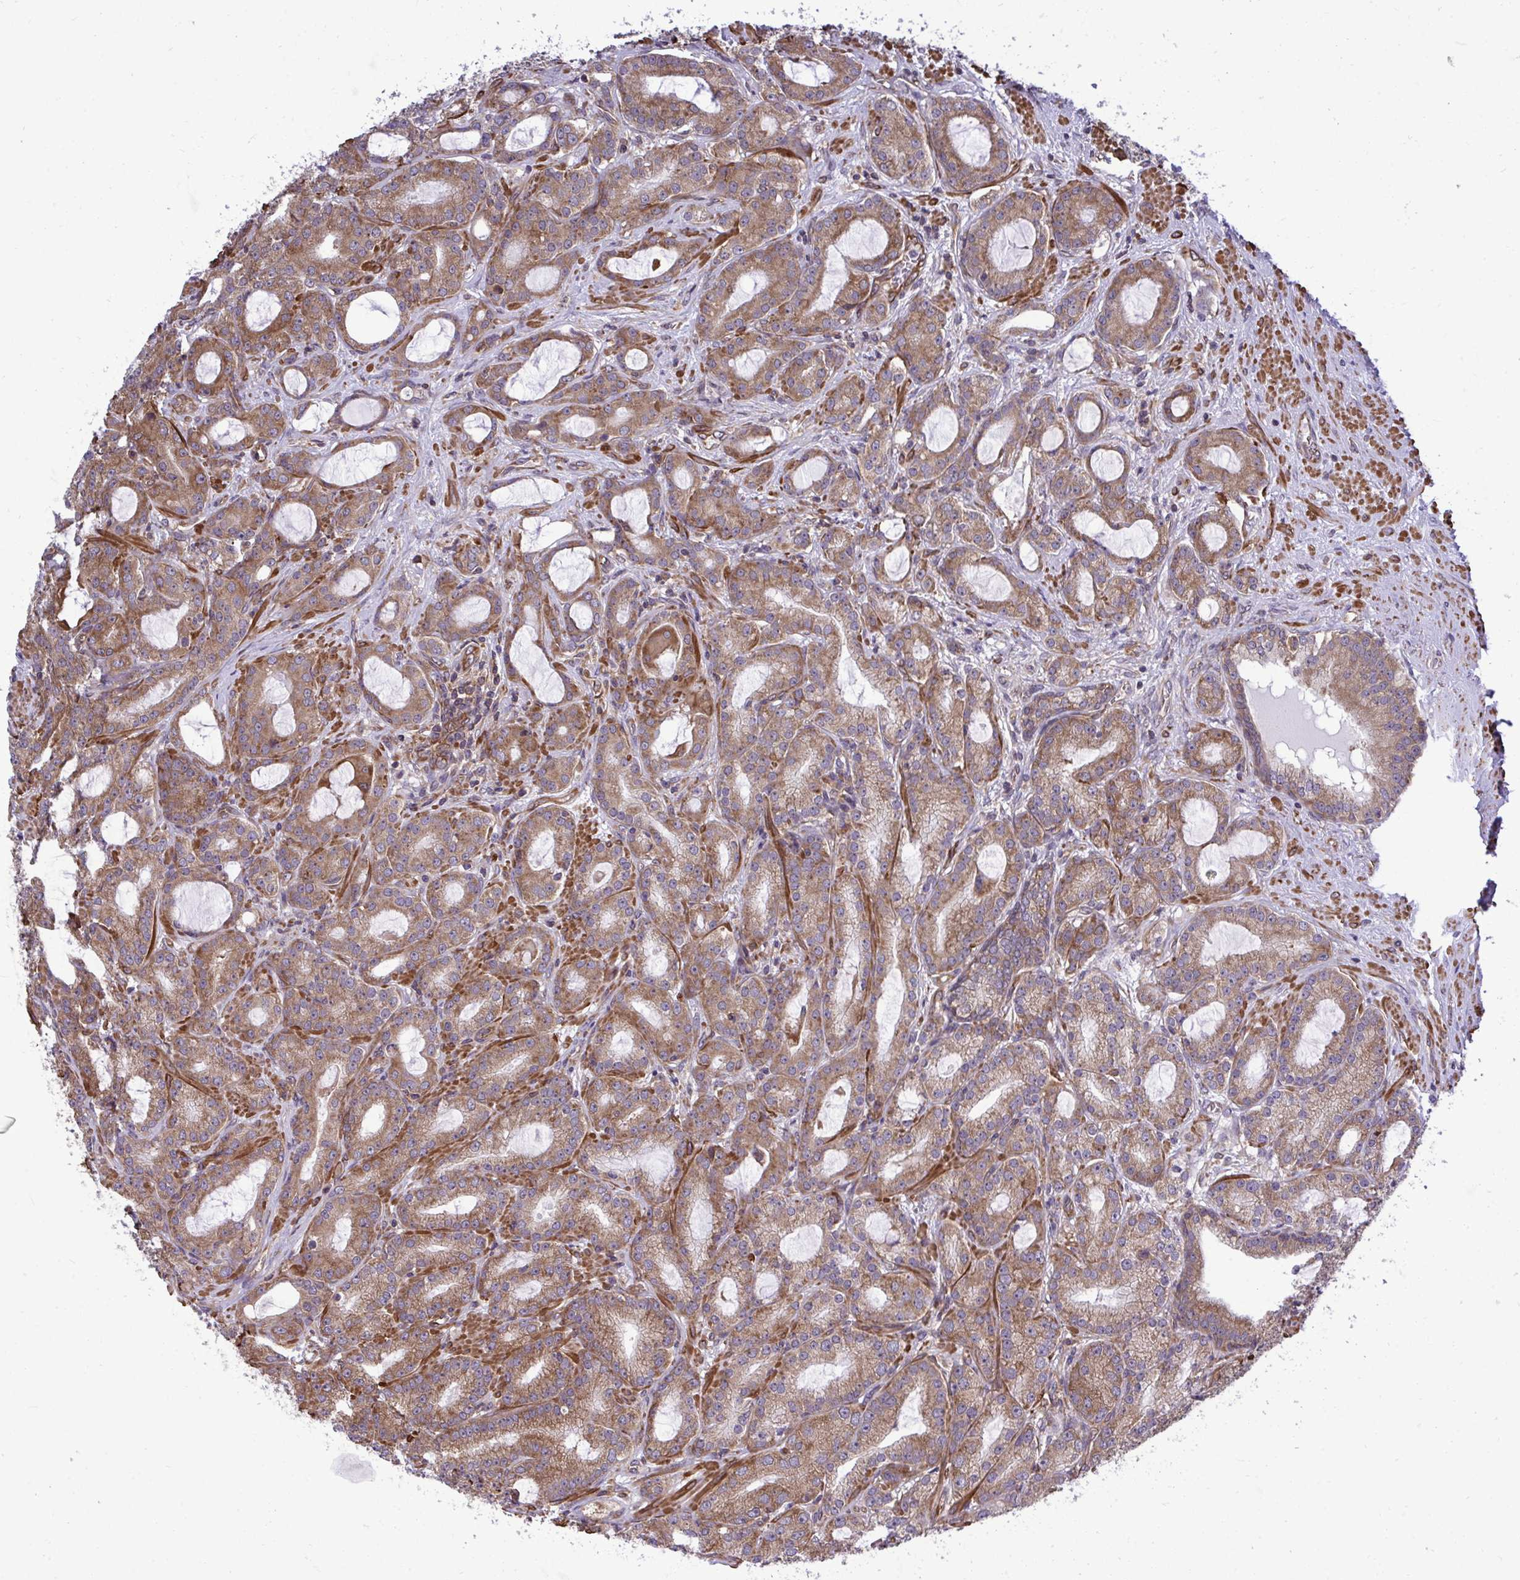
{"staining": {"intensity": "moderate", "quantity": ">75%", "location": "cytoplasmic/membranous"}, "tissue": "prostate cancer", "cell_type": "Tumor cells", "image_type": "cancer", "snomed": [{"axis": "morphology", "description": "Adenocarcinoma, High grade"}, {"axis": "topography", "description": "Prostate"}], "caption": "This histopathology image exhibits IHC staining of human prostate cancer (adenocarcinoma (high-grade)), with medium moderate cytoplasmic/membranous staining in approximately >75% of tumor cells.", "gene": "RPS15", "patient": {"sex": "male", "age": 65}}